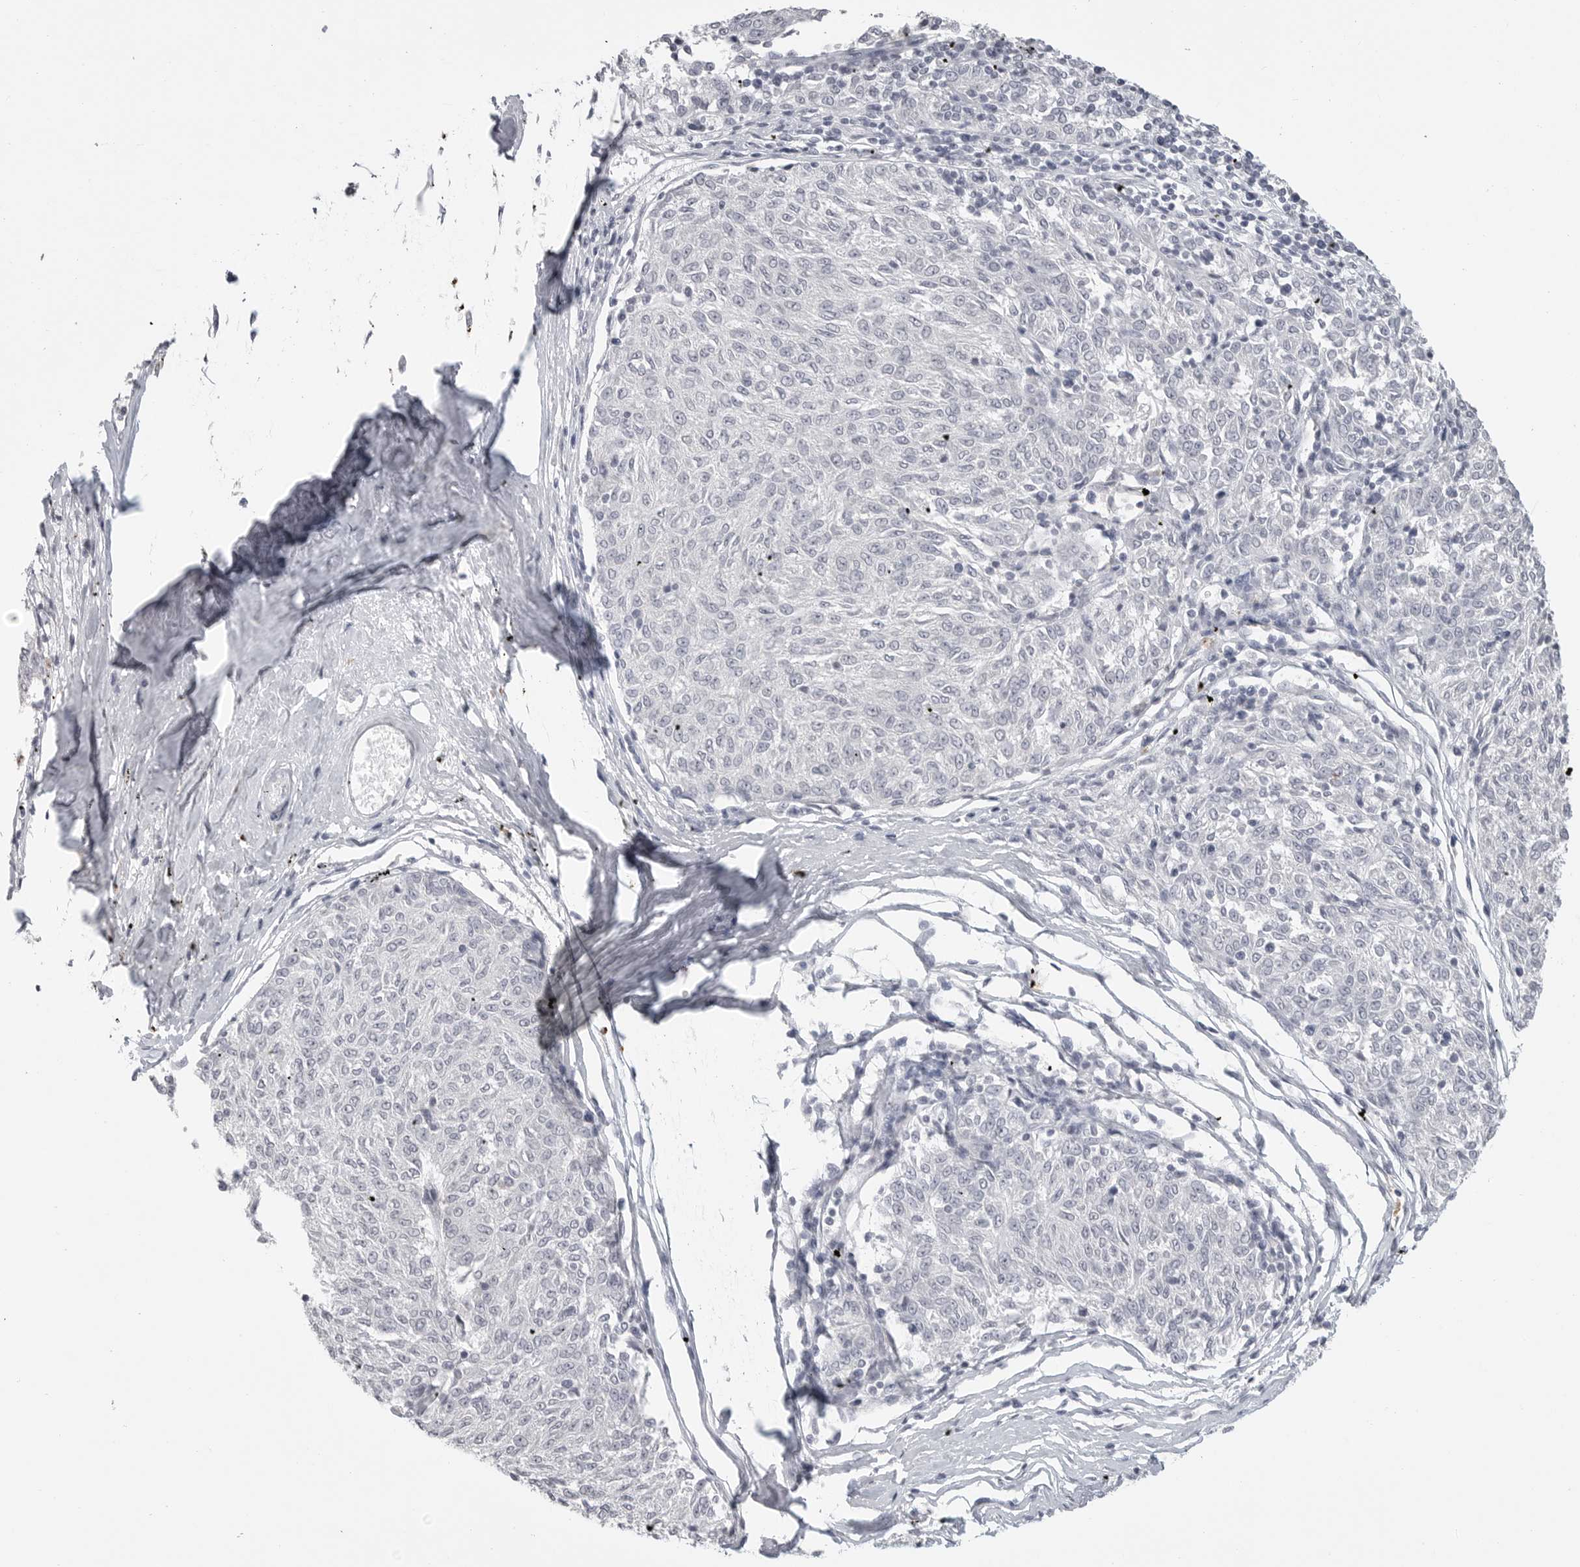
{"staining": {"intensity": "negative", "quantity": "none", "location": "none"}, "tissue": "melanoma", "cell_type": "Tumor cells", "image_type": "cancer", "snomed": [{"axis": "morphology", "description": "Malignant melanoma, NOS"}, {"axis": "topography", "description": "Skin"}], "caption": "Immunohistochemistry micrograph of human malignant melanoma stained for a protein (brown), which demonstrates no staining in tumor cells.", "gene": "PRSS1", "patient": {"sex": "female", "age": 72}}